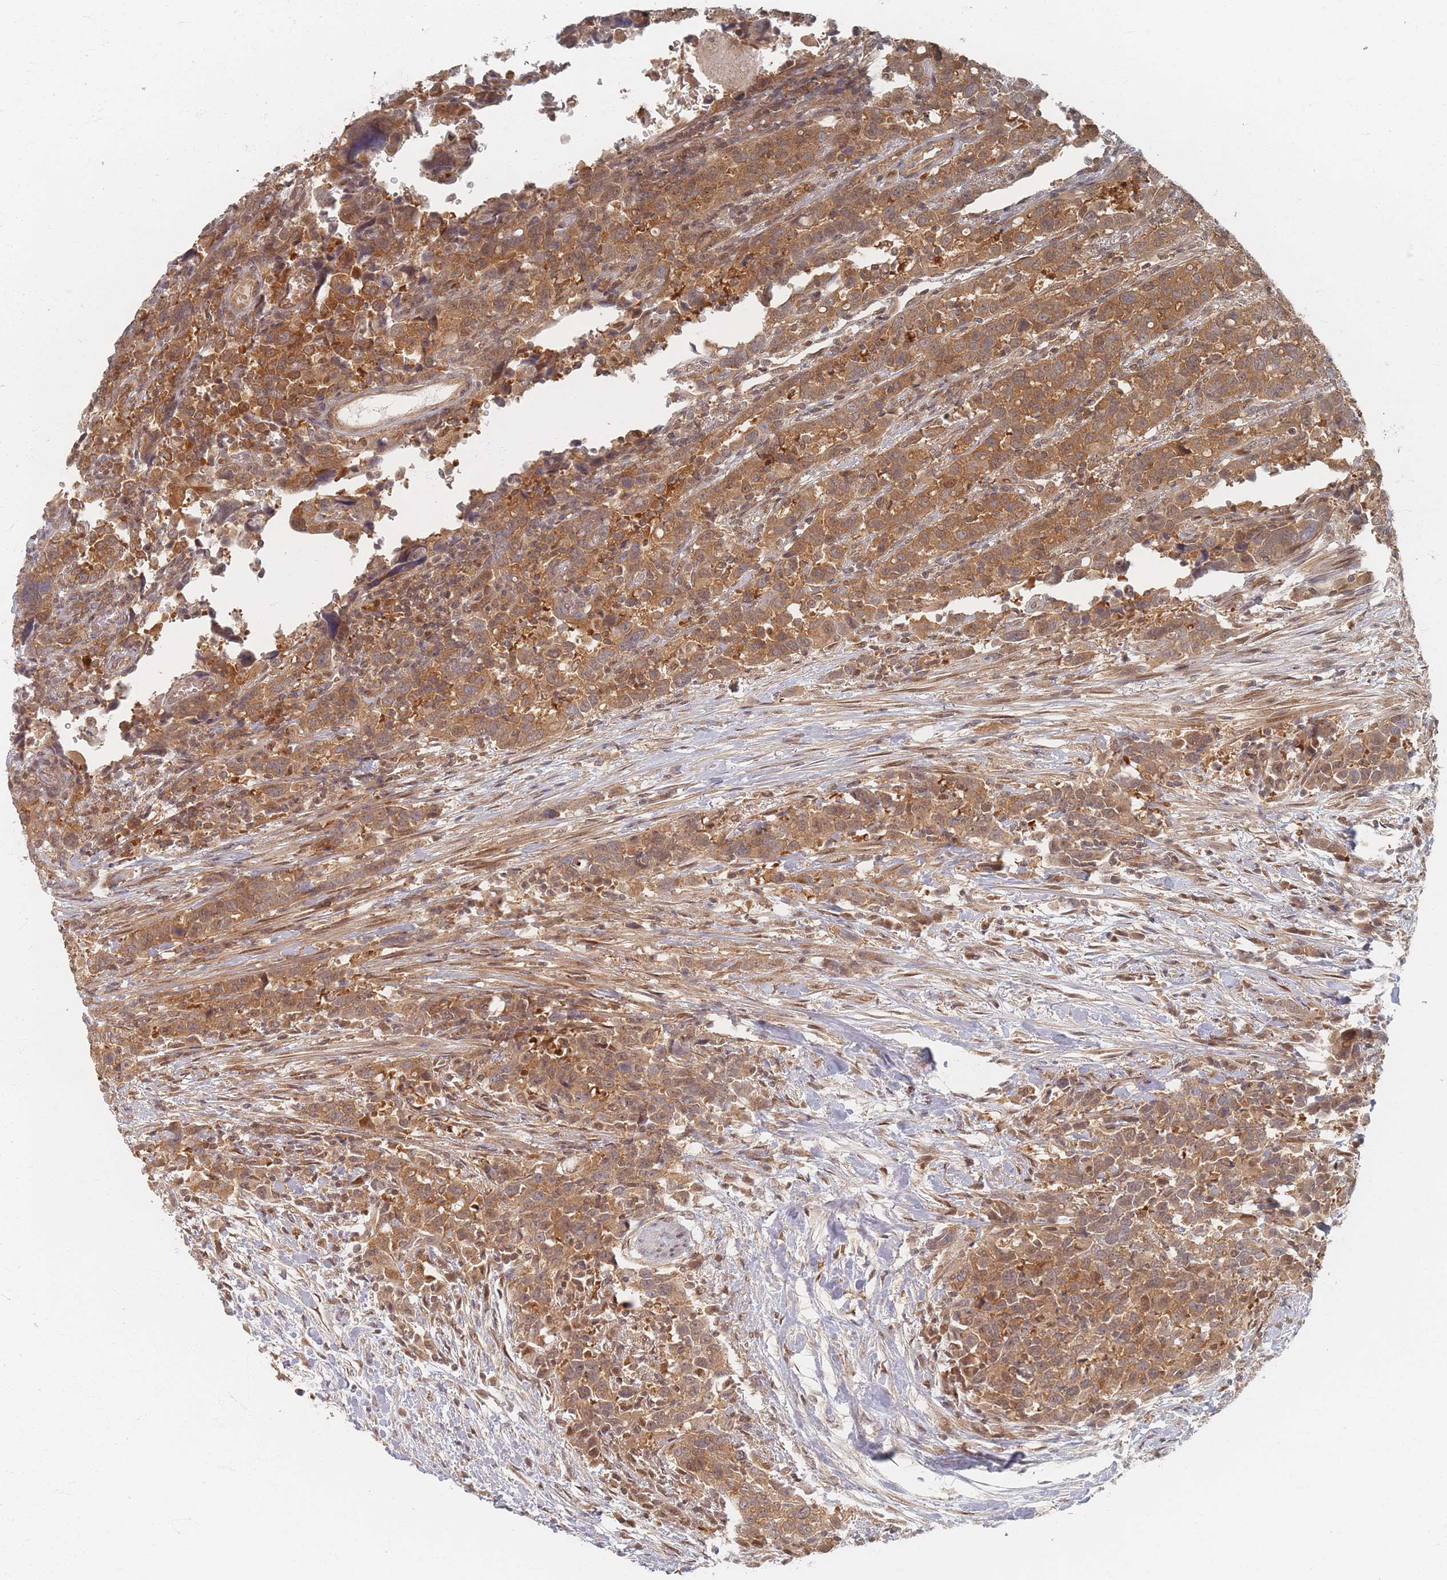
{"staining": {"intensity": "moderate", "quantity": ">75%", "location": "cytoplasmic/membranous"}, "tissue": "urothelial cancer", "cell_type": "Tumor cells", "image_type": "cancer", "snomed": [{"axis": "morphology", "description": "Urothelial carcinoma, High grade"}, {"axis": "topography", "description": "Urinary bladder"}], "caption": "High-grade urothelial carcinoma stained for a protein displays moderate cytoplasmic/membranous positivity in tumor cells.", "gene": "PSMD9", "patient": {"sex": "male", "age": 61}}